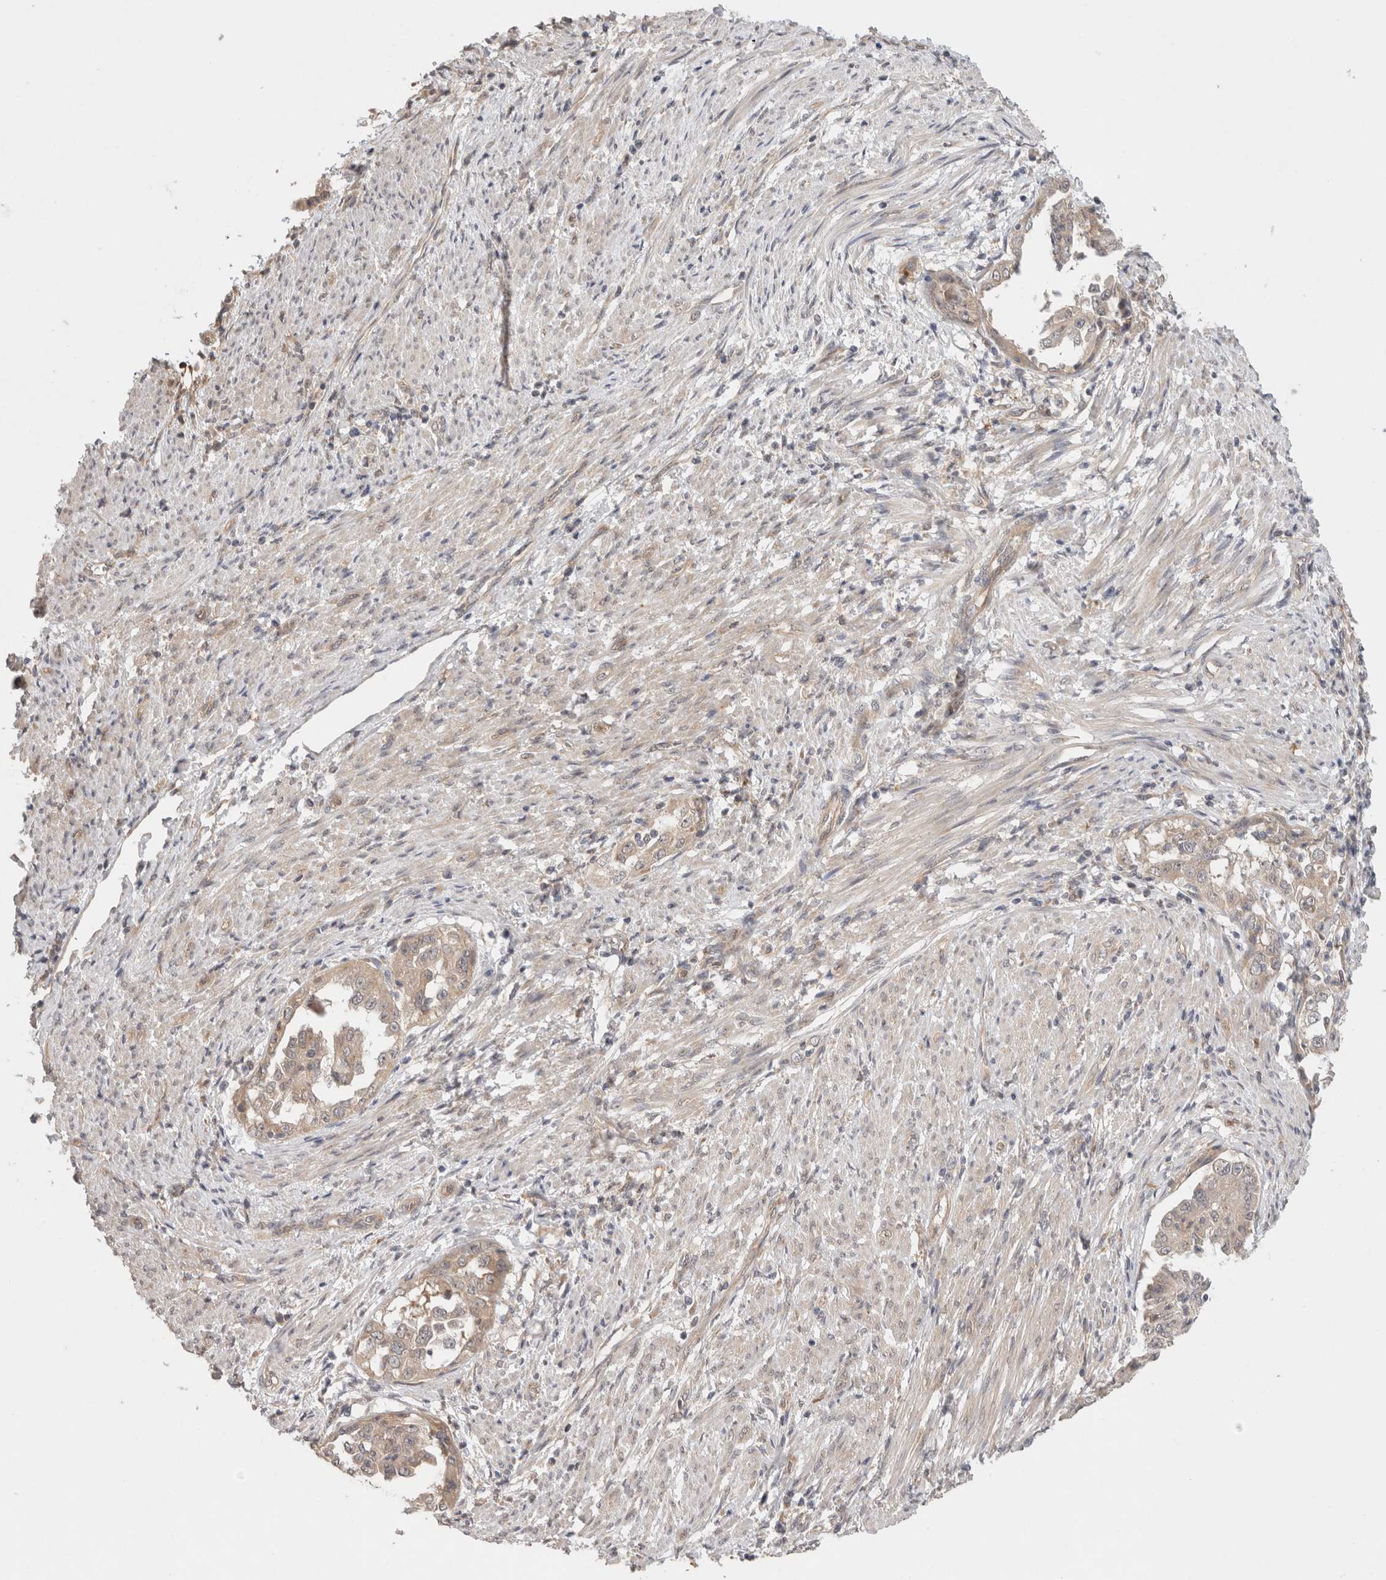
{"staining": {"intensity": "weak", "quantity": ">75%", "location": "cytoplasmic/membranous"}, "tissue": "endometrial cancer", "cell_type": "Tumor cells", "image_type": "cancer", "snomed": [{"axis": "morphology", "description": "Adenocarcinoma, NOS"}, {"axis": "topography", "description": "Endometrium"}], "caption": "Human endometrial cancer stained for a protein (brown) shows weak cytoplasmic/membranous positive staining in about >75% of tumor cells.", "gene": "SGK1", "patient": {"sex": "female", "age": 85}}